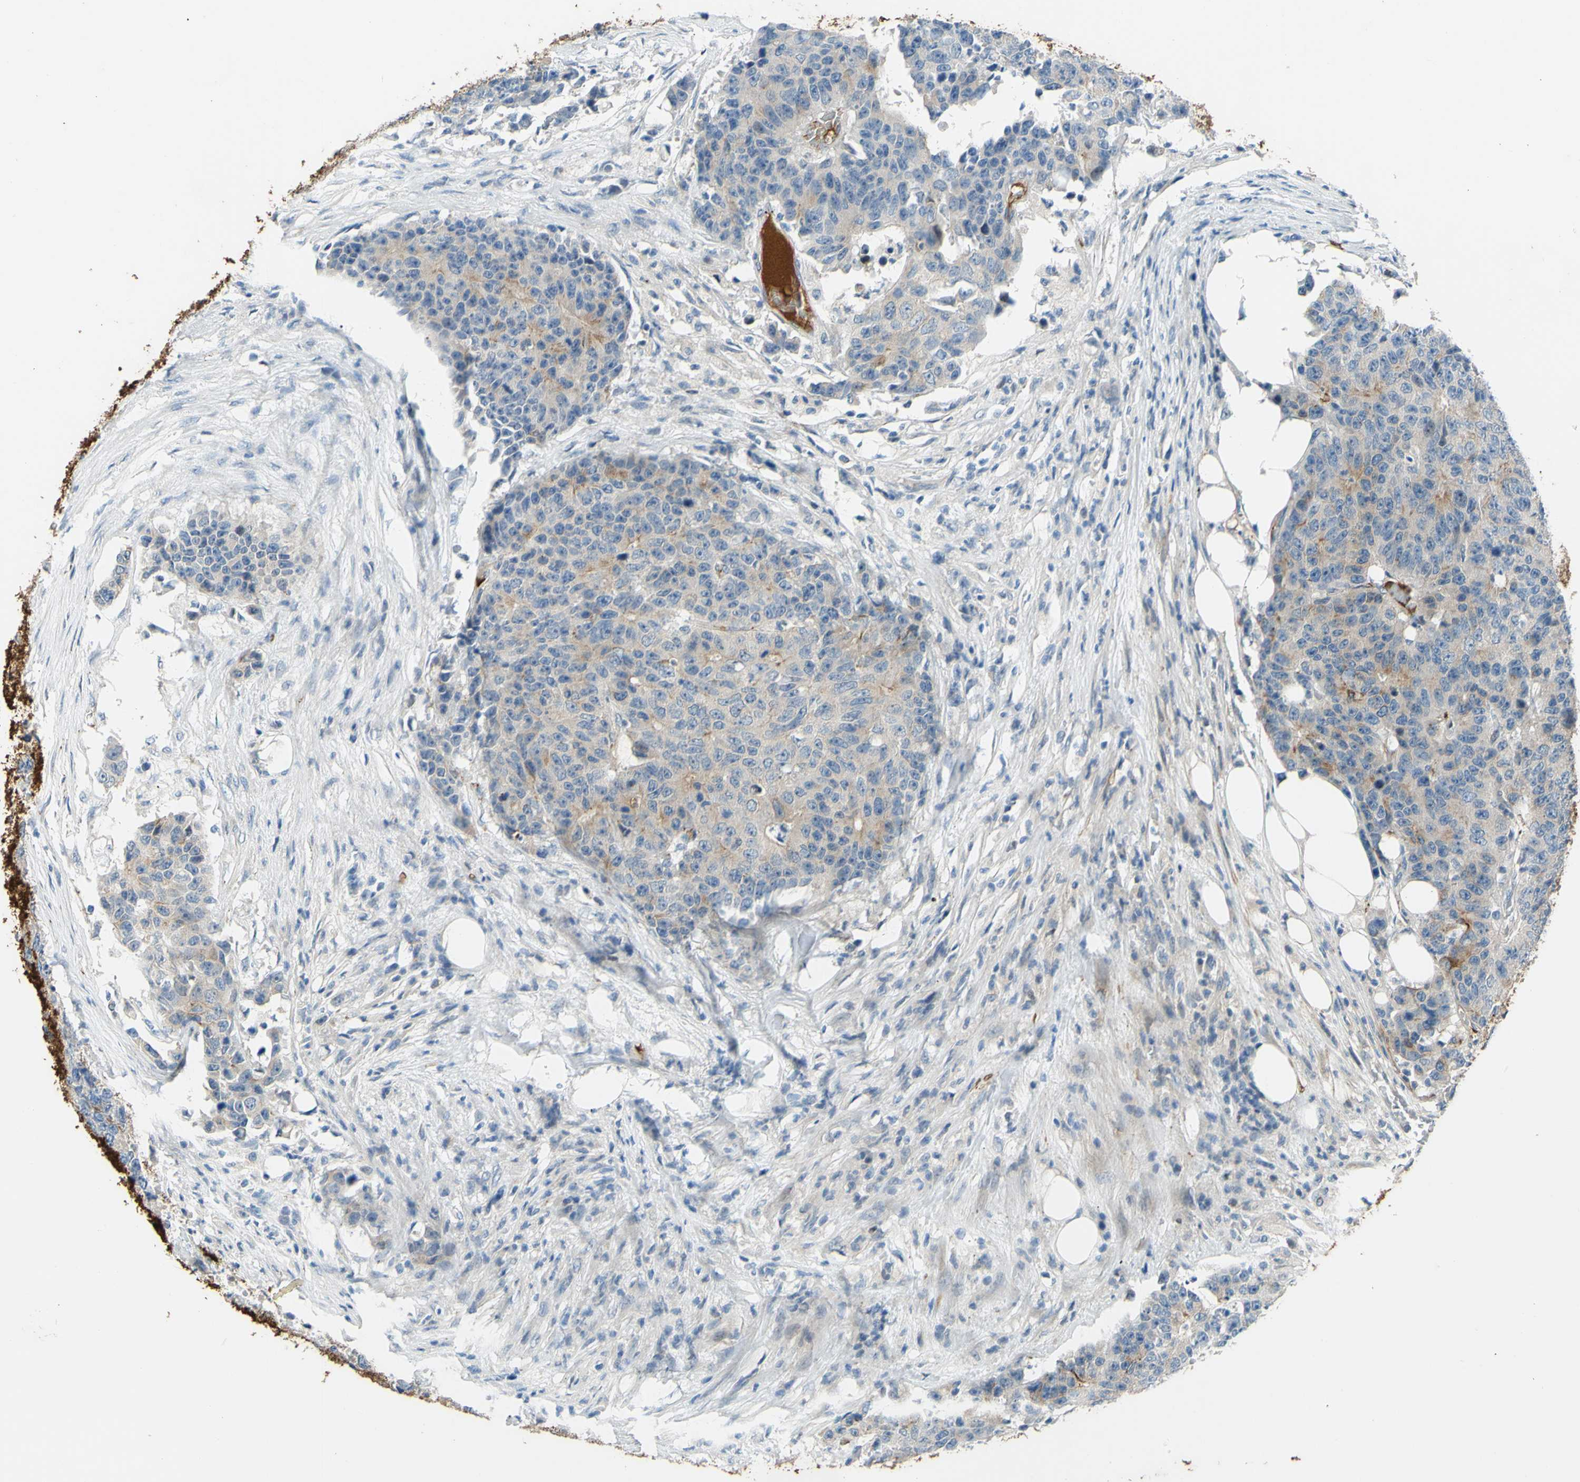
{"staining": {"intensity": "weak", "quantity": "25%-75%", "location": "cytoplasmic/membranous"}, "tissue": "colorectal cancer", "cell_type": "Tumor cells", "image_type": "cancer", "snomed": [{"axis": "morphology", "description": "Adenocarcinoma, NOS"}, {"axis": "topography", "description": "Colon"}], "caption": "A brown stain labels weak cytoplasmic/membranous expression of a protein in colorectal cancer tumor cells. (DAB IHC, brown staining for protein, blue staining for nuclei).", "gene": "ARHGAP1", "patient": {"sex": "female", "age": 86}}